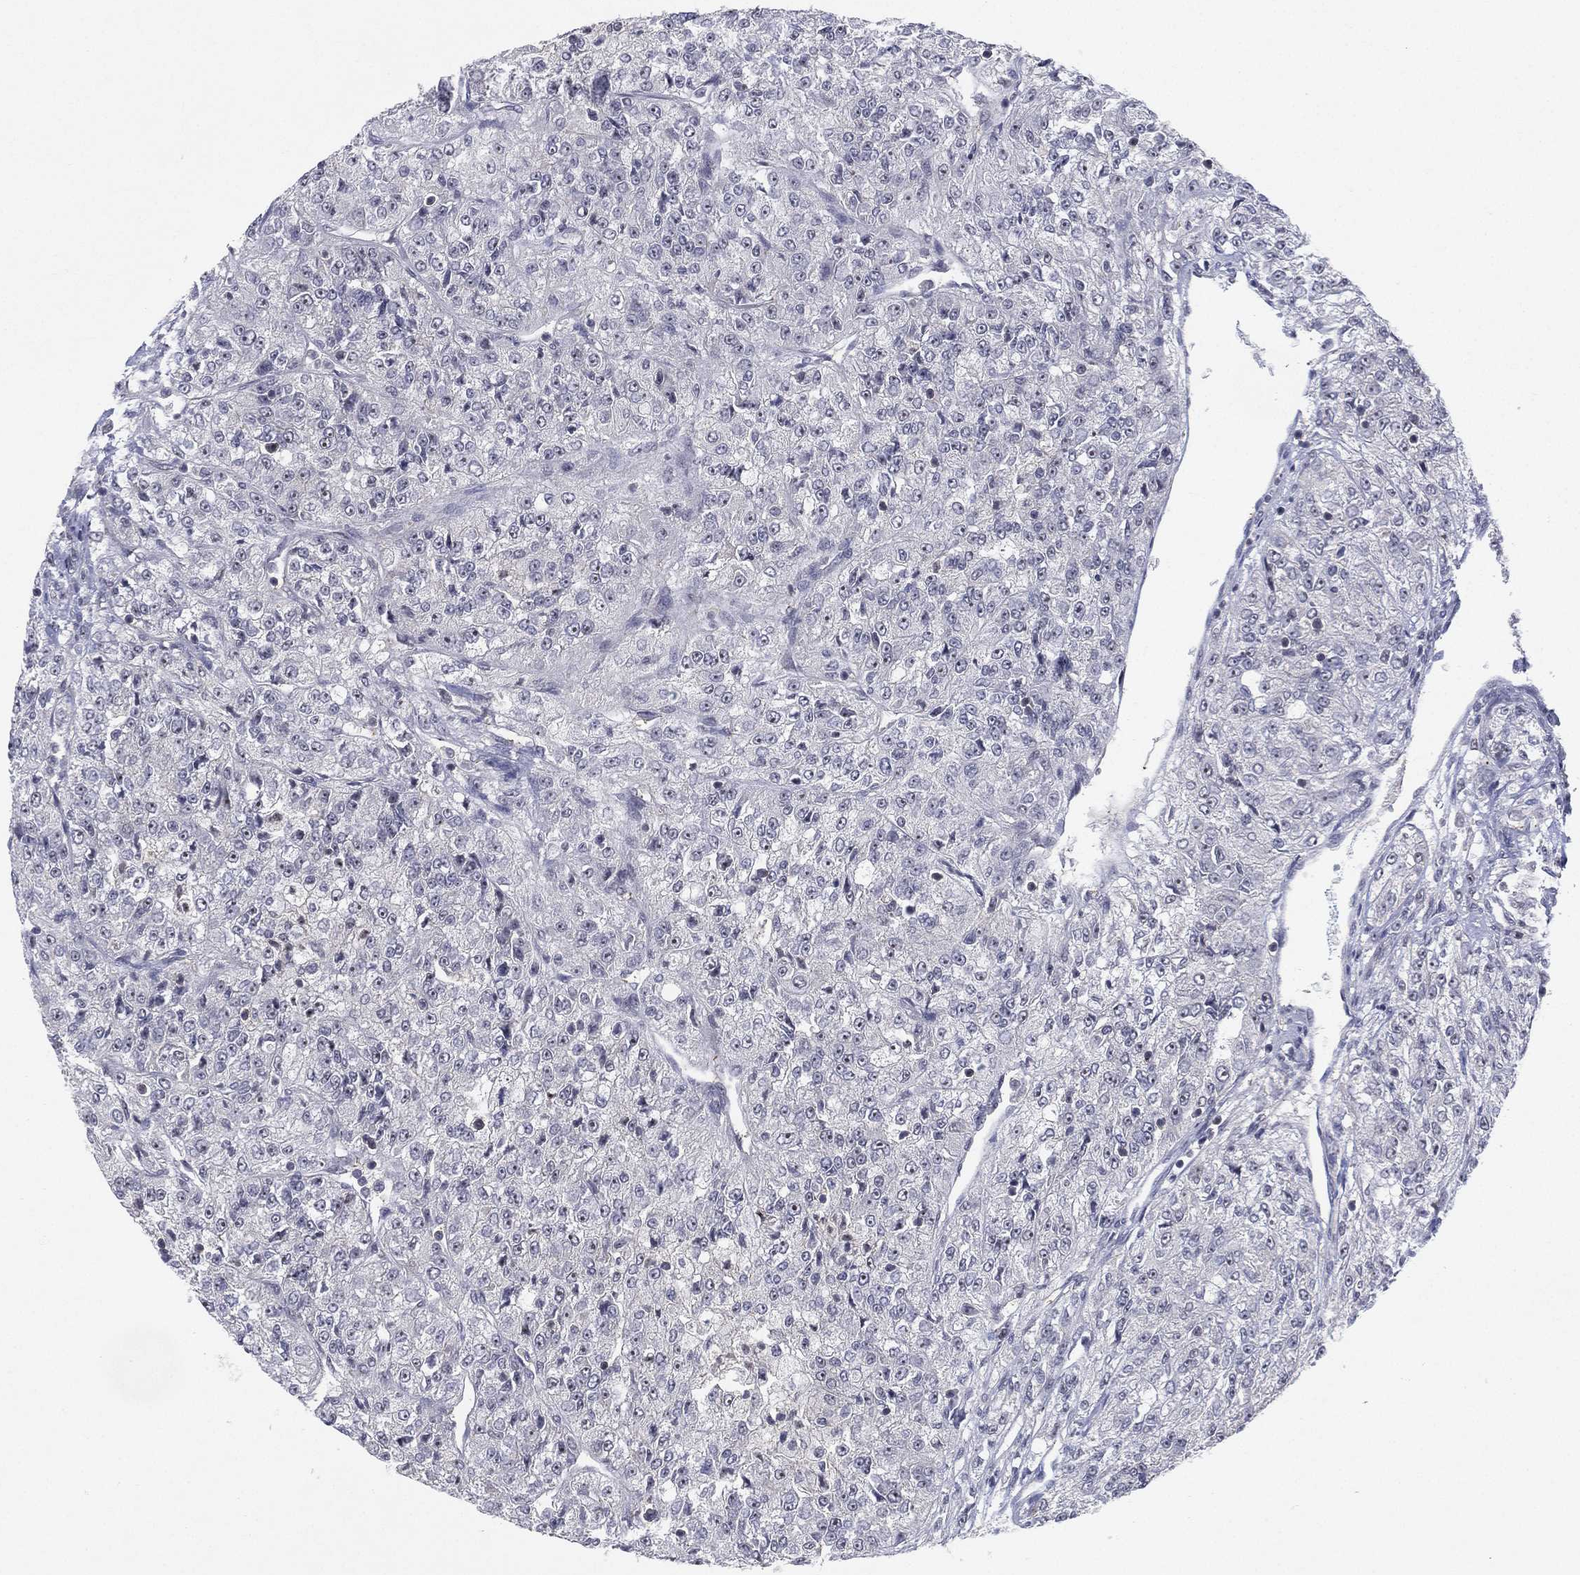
{"staining": {"intensity": "negative", "quantity": "none", "location": "none"}, "tissue": "renal cancer", "cell_type": "Tumor cells", "image_type": "cancer", "snomed": [{"axis": "morphology", "description": "Adenocarcinoma, NOS"}, {"axis": "topography", "description": "Kidney"}], "caption": "Immunohistochemical staining of adenocarcinoma (renal) exhibits no significant expression in tumor cells. (IHC, brightfield microscopy, high magnification).", "gene": "DGCR8", "patient": {"sex": "female", "age": 63}}